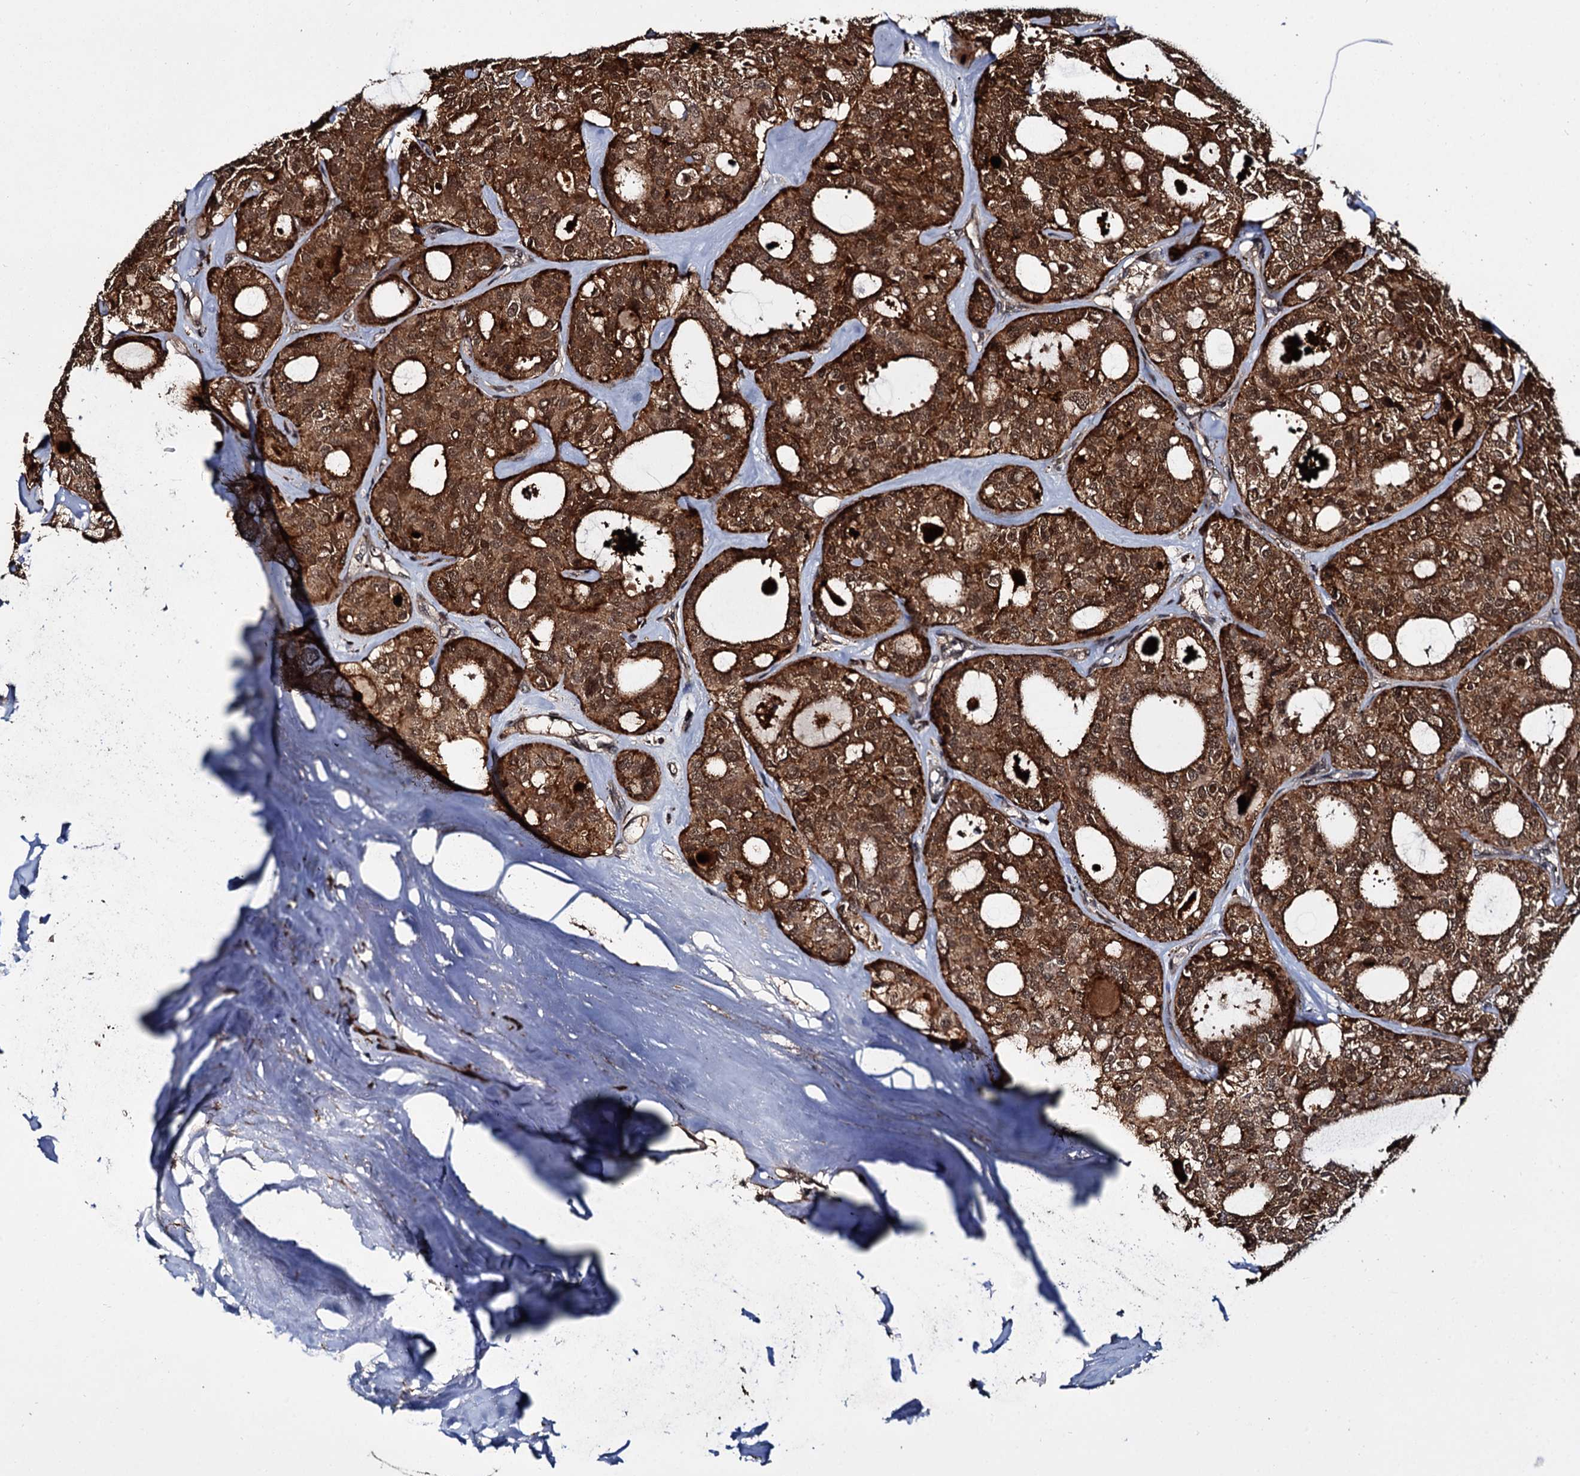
{"staining": {"intensity": "strong", "quantity": ">75%", "location": "cytoplasmic/membranous"}, "tissue": "thyroid cancer", "cell_type": "Tumor cells", "image_type": "cancer", "snomed": [{"axis": "morphology", "description": "Follicular adenoma carcinoma, NOS"}, {"axis": "topography", "description": "Thyroid gland"}], "caption": "Immunohistochemistry (IHC) histopathology image of human thyroid follicular adenoma carcinoma stained for a protein (brown), which demonstrates high levels of strong cytoplasmic/membranous positivity in approximately >75% of tumor cells.", "gene": "CEP192", "patient": {"sex": "male", "age": 75}}